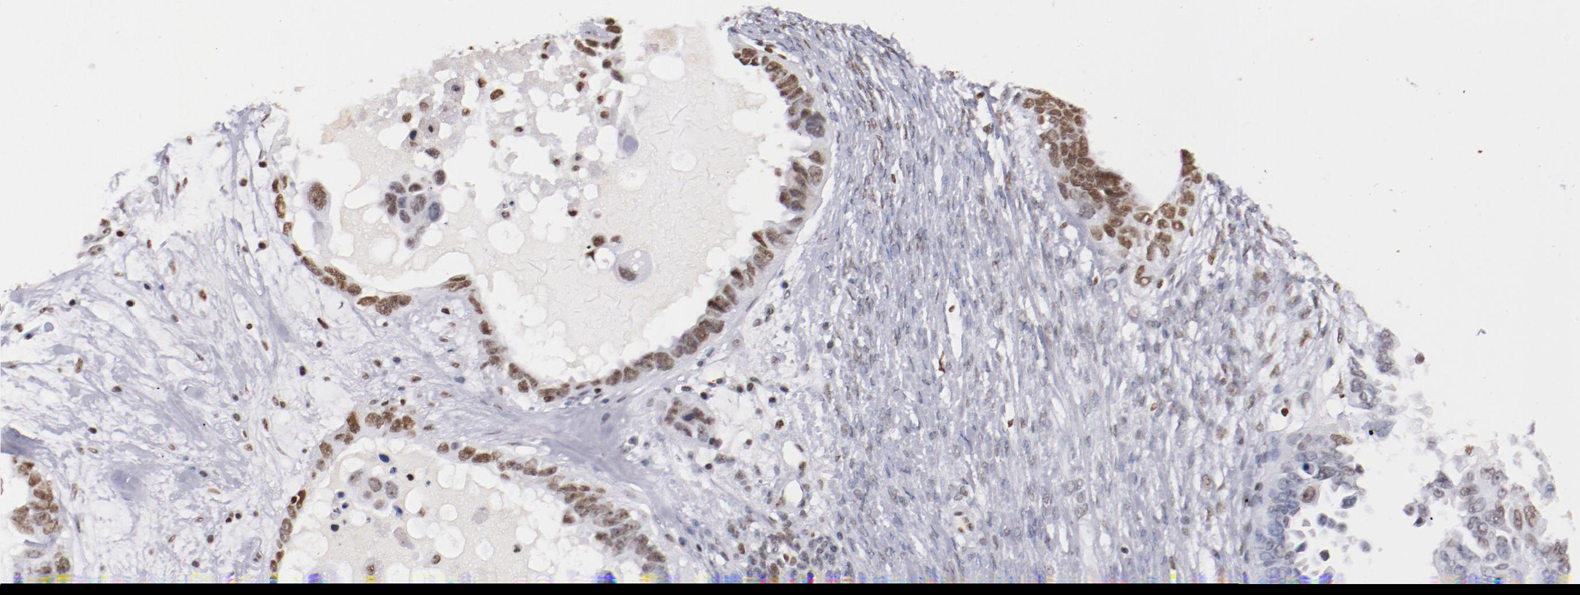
{"staining": {"intensity": "moderate", "quantity": ">75%", "location": "nuclear"}, "tissue": "ovarian cancer", "cell_type": "Tumor cells", "image_type": "cancer", "snomed": [{"axis": "morphology", "description": "Cystadenocarcinoma, serous, NOS"}, {"axis": "topography", "description": "Ovary"}], "caption": "Moderate nuclear expression is appreciated in approximately >75% of tumor cells in ovarian cancer.", "gene": "IFI16", "patient": {"sex": "female", "age": 82}}